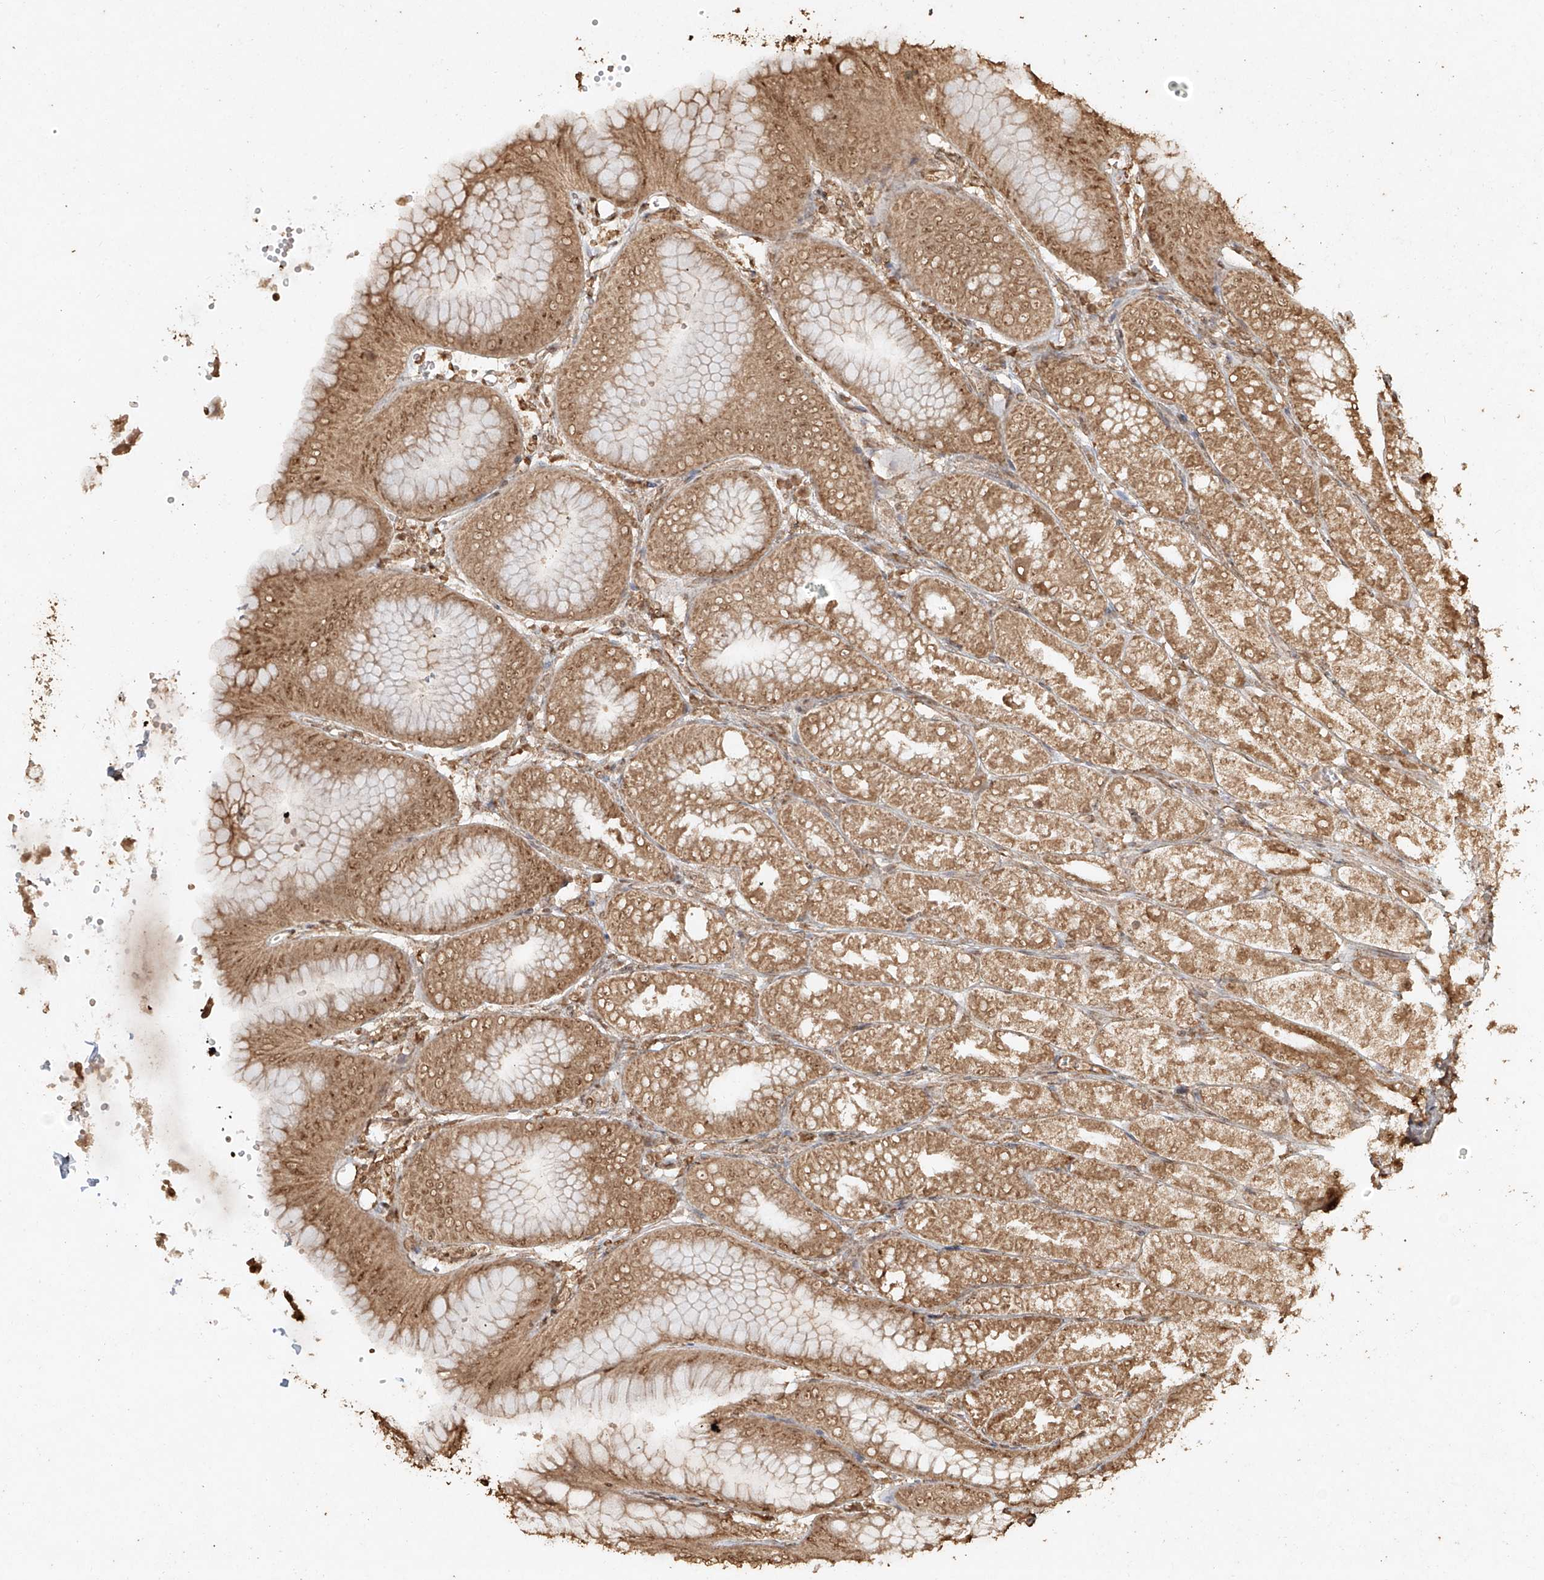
{"staining": {"intensity": "moderate", "quantity": ">75%", "location": "cytoplasmic/membranous,nuclear"}, "tissue": "stomach", "cell_type": "Glandular cells", "image_type": "normal", "snomed": [{"axis": "morphology", "description": "Normal tissue, NOS"}, {"axis": "topography", "description": "Stomach, lower"}], "caption": "Immunohistochemical staining of unremarkable stomach displays >75% levels of moderate cytoplasmic/membranous,nuclear protein expression in approximately >75% of glandular cells. The staining was performed using DAB, with brown indicating positive protein expression. Nuclei are stained blue with hematoxylin.", "gene": "TIGAR", "patient": {"sex": "male", "age": 71}}